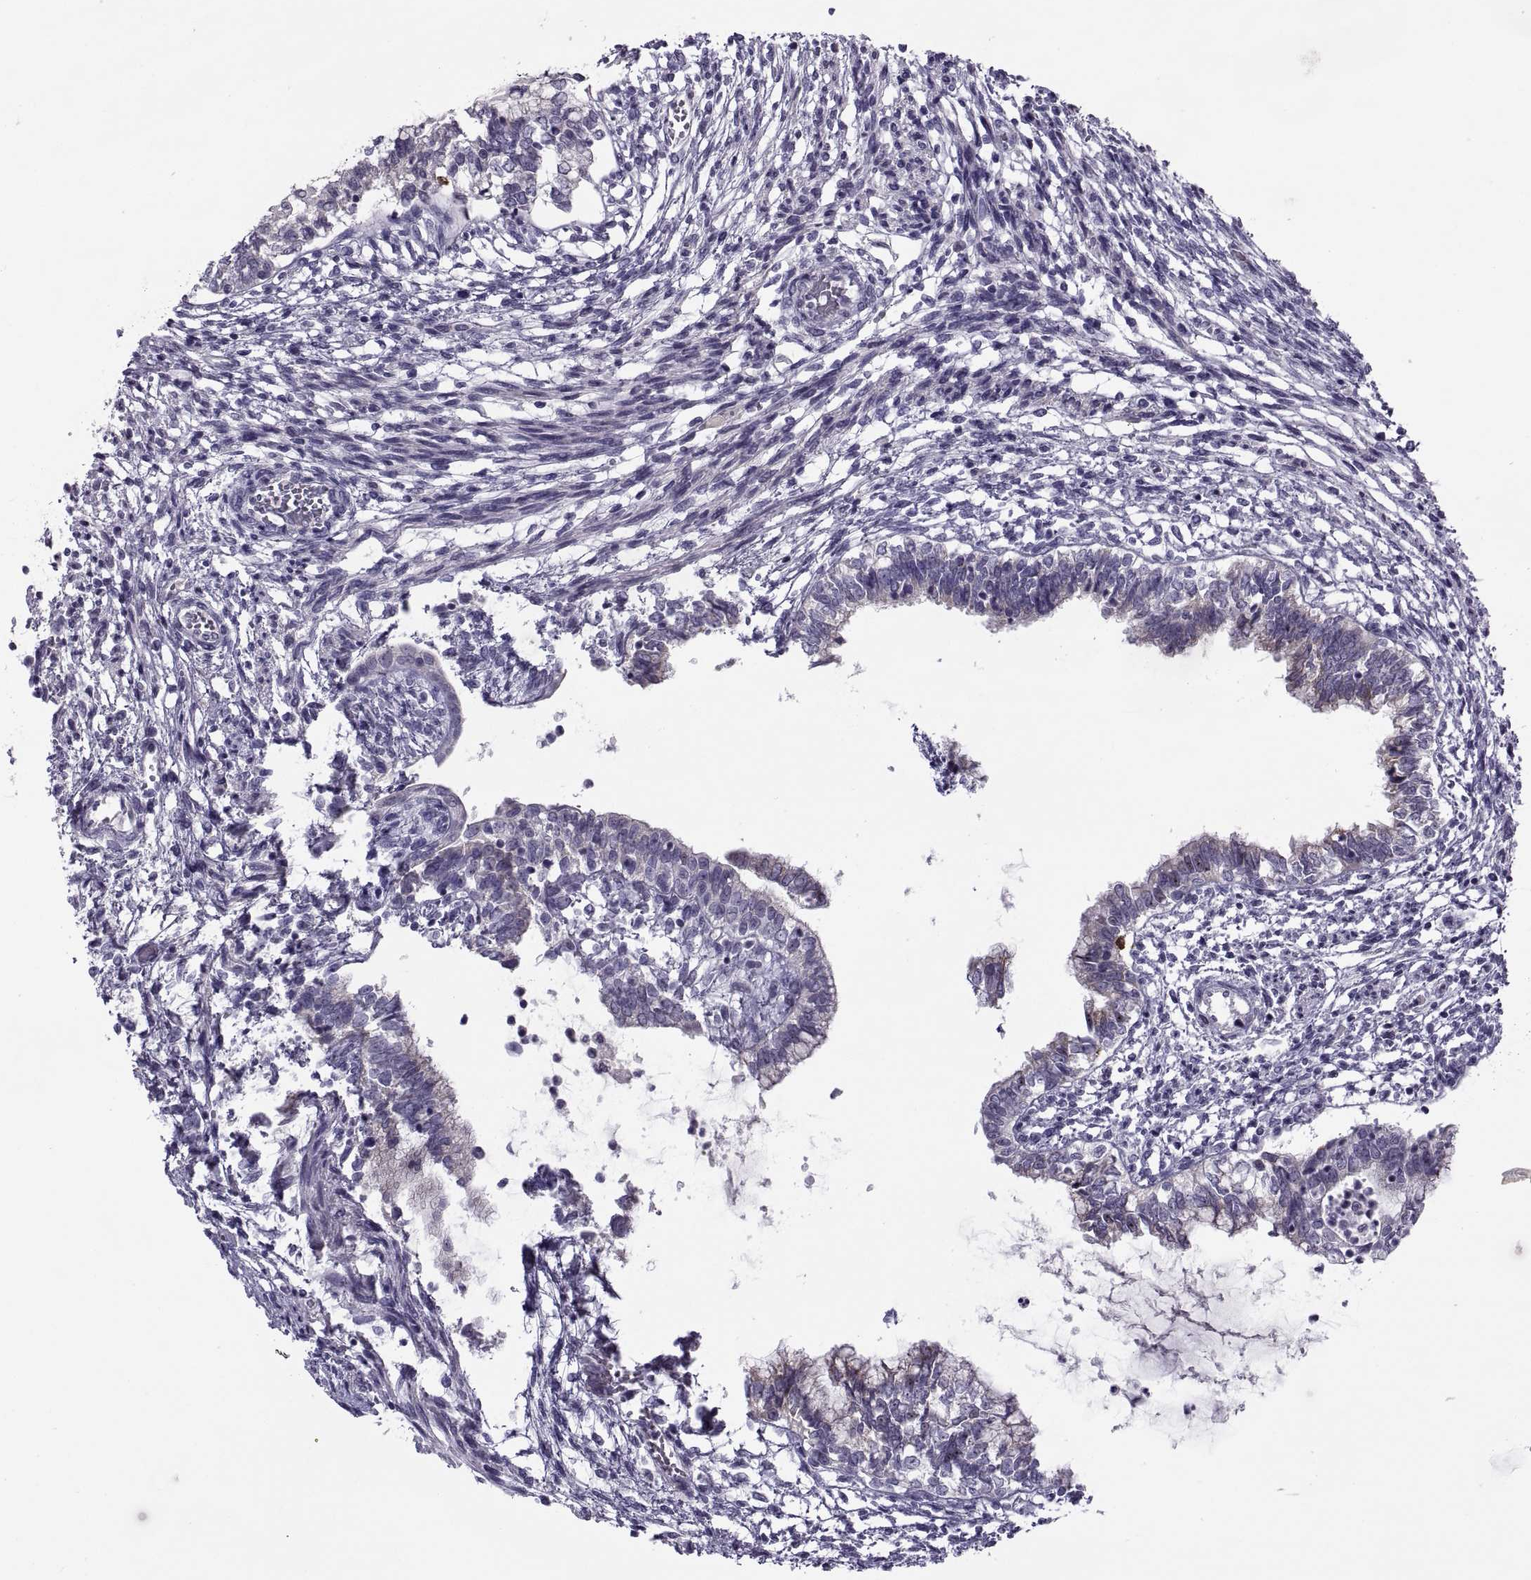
{"staining": {"intensity": "negative", "quantity": "none", "location": "none"}, "tissue": "testis cancer", "cell_type": "Tumor cells", "image_type": "cancer", "snomed": [{"axis": "morphology", "description": "Carcinoma, Embryonal, NOS"}, {"axis": "topography", "description": "Testis"}], "caption": "An immunohistochemistry (IHC) micrograph of testis cancer (embryonal carcinoma) is shown. There is no staining in tumor cells of testis cancer (embryonal carcinoma).", "gene": "MAGEB1", "patient": {"sex": "male", "age": 37}}